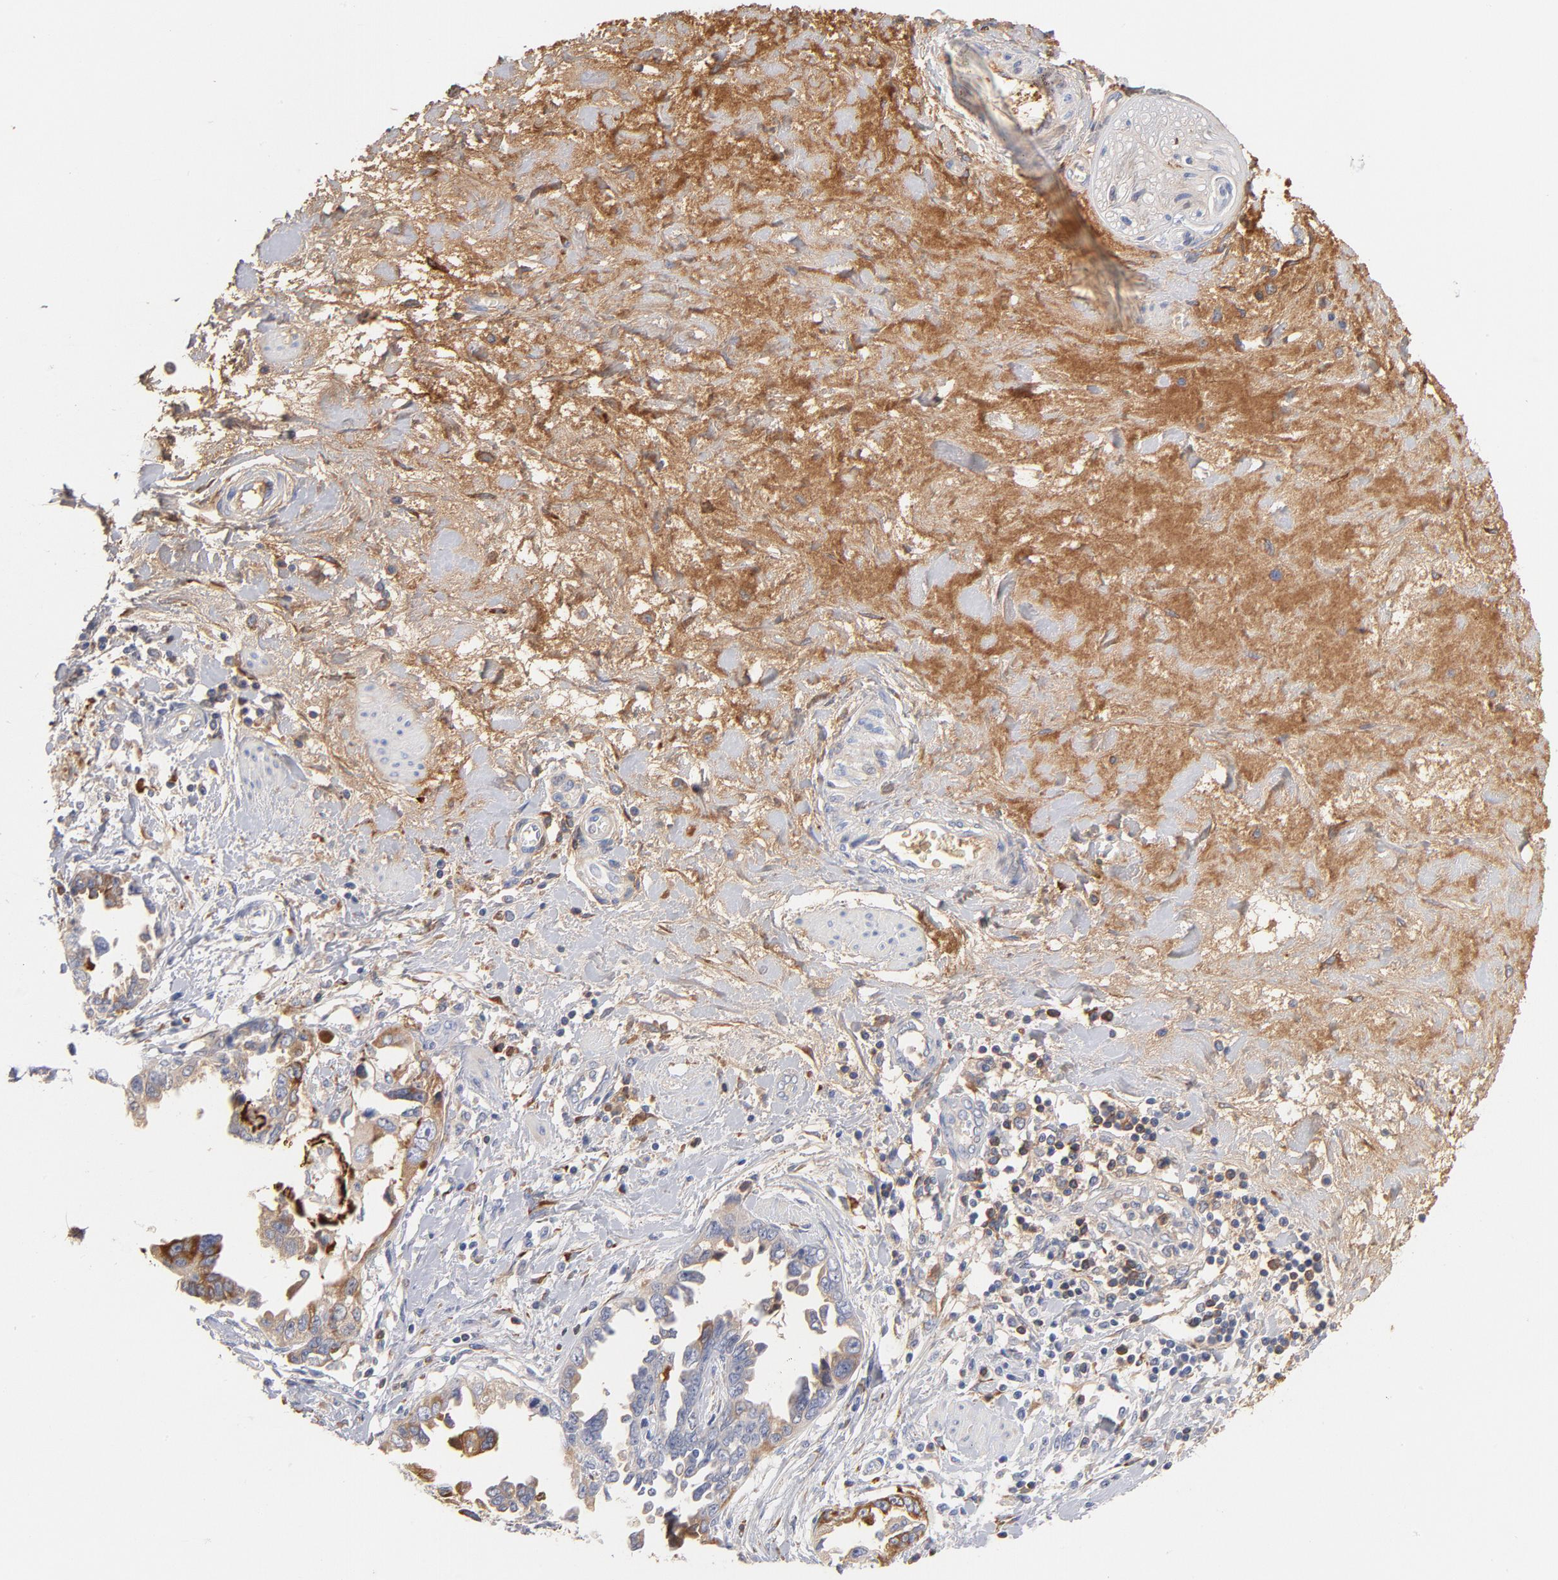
{"staining": {"intensity": "moderate", "quantity": "<25%", "location": "cytoplasmic/membranous"}, "tissue": "ovarian cancer", "cell_type": "Tumor cells", "image_type": "cancer", "snomed": [{"axis": "morphology", "description": "Cystadenocarcinoma, serous, NOS"}, {"axis": "topography", "description": "Ovary"}], "caption": "Moderate cytoplasmic/membranous expression is present in about <25% of tumor cells in ovarian serous cystadenocarcinoma.", "gene": "C3", "patient": {"sex": "female", "age": 63}}